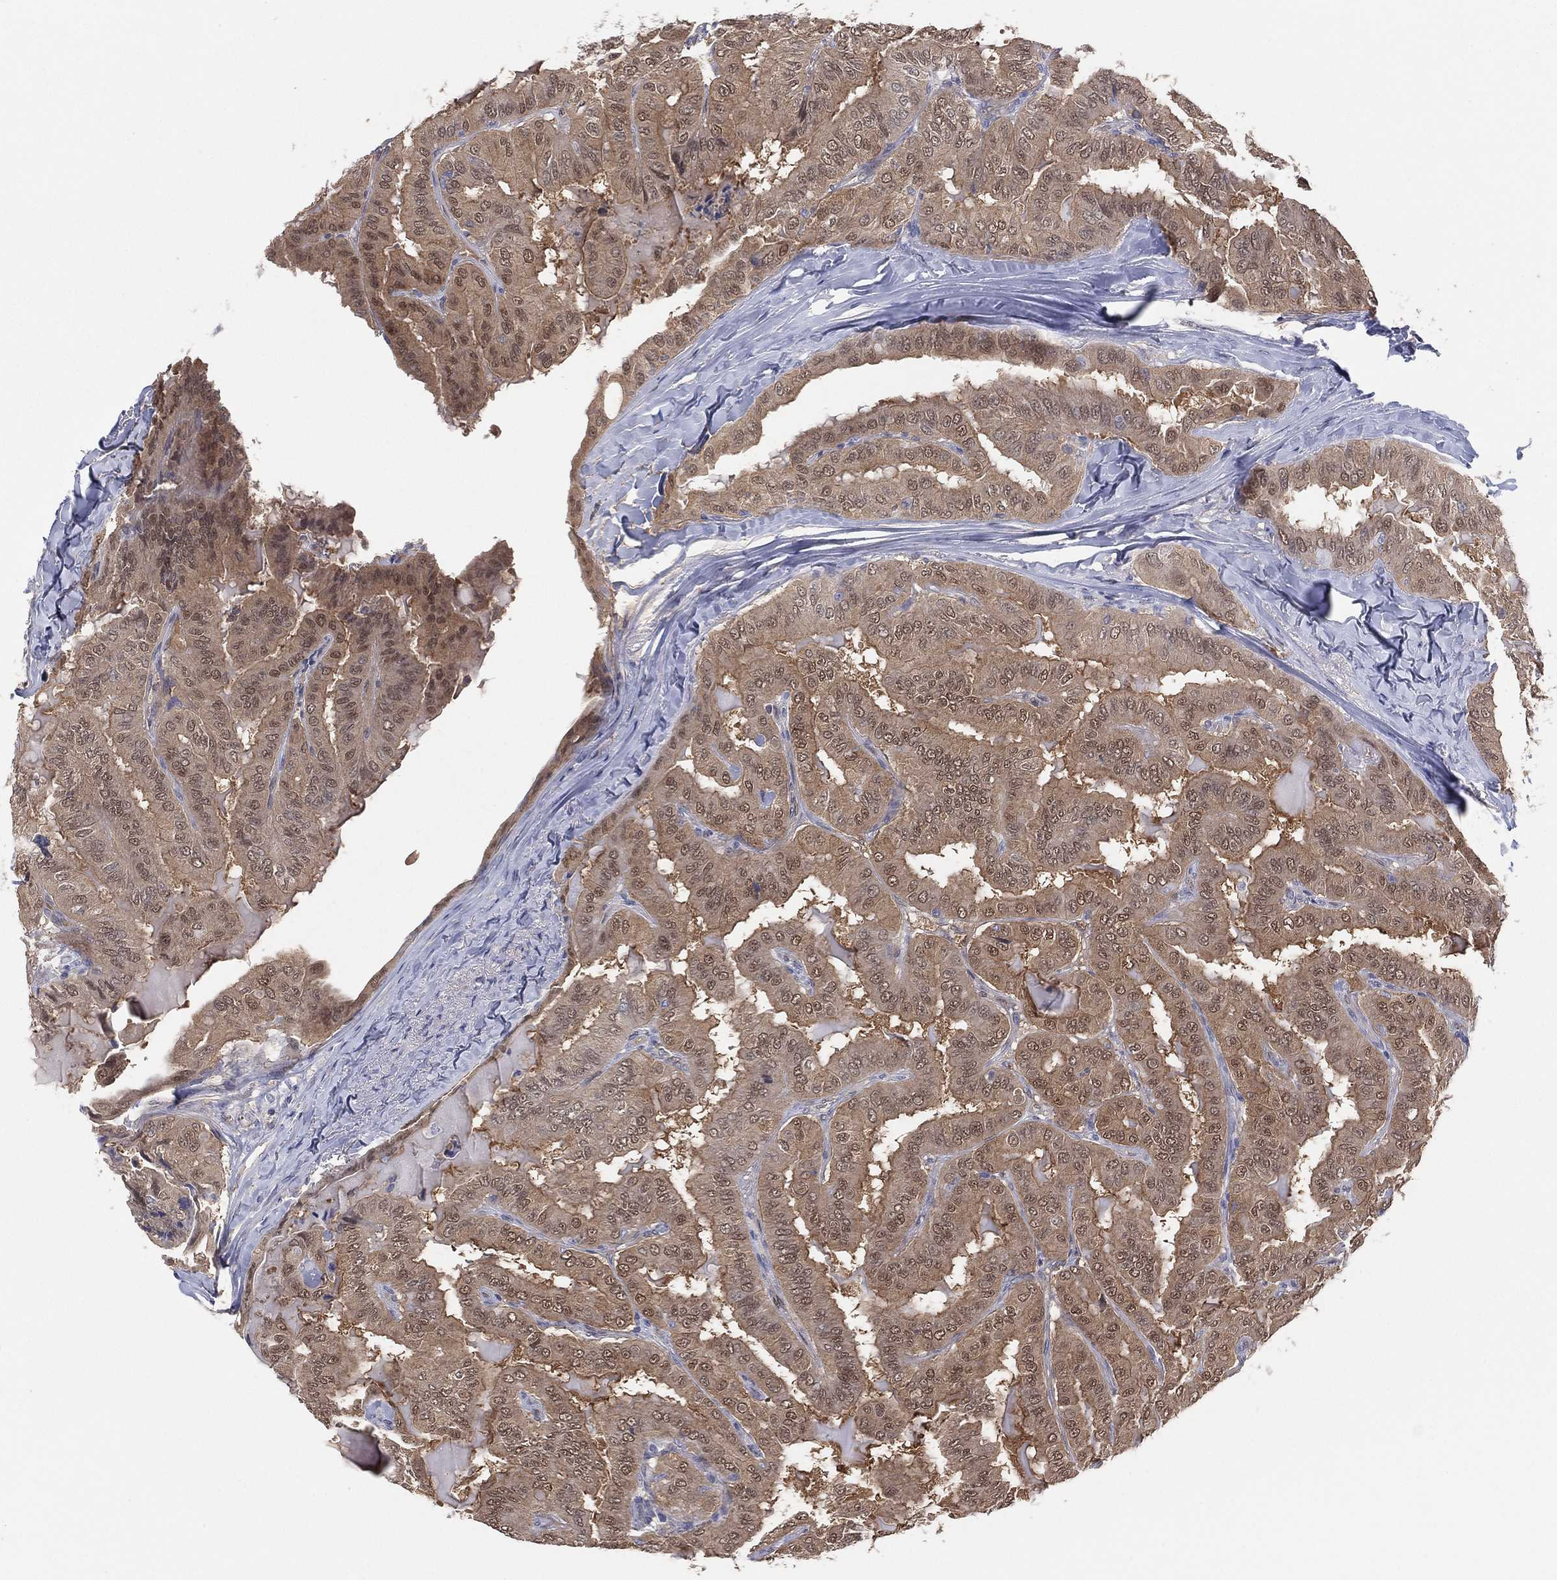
{"staining": {"intensity": "weak", "quantity": ">75%", "location": "cytoplasmic/membranous"}, "tissue": "thyroid cancer", "cell_type": "Tumor cells", "image_type": "cancer", "snomed": [{"axis": "morphology", "description": "Papillary adenocarcinoma, NOS"}, {"axis": "topography", "description": "Thyroid gland"}], "caption": "Immunohistochemistry (IHC) histopathology image of human thyroid cancer (papillary adenocarcinoma) stained for a protein (brown), which displays low levels of weak cytoplasmic/membranous expression in about >75% of tumor cells.", "gene": "DDAH1", "patient": {"sex": "female", "age": 68}}